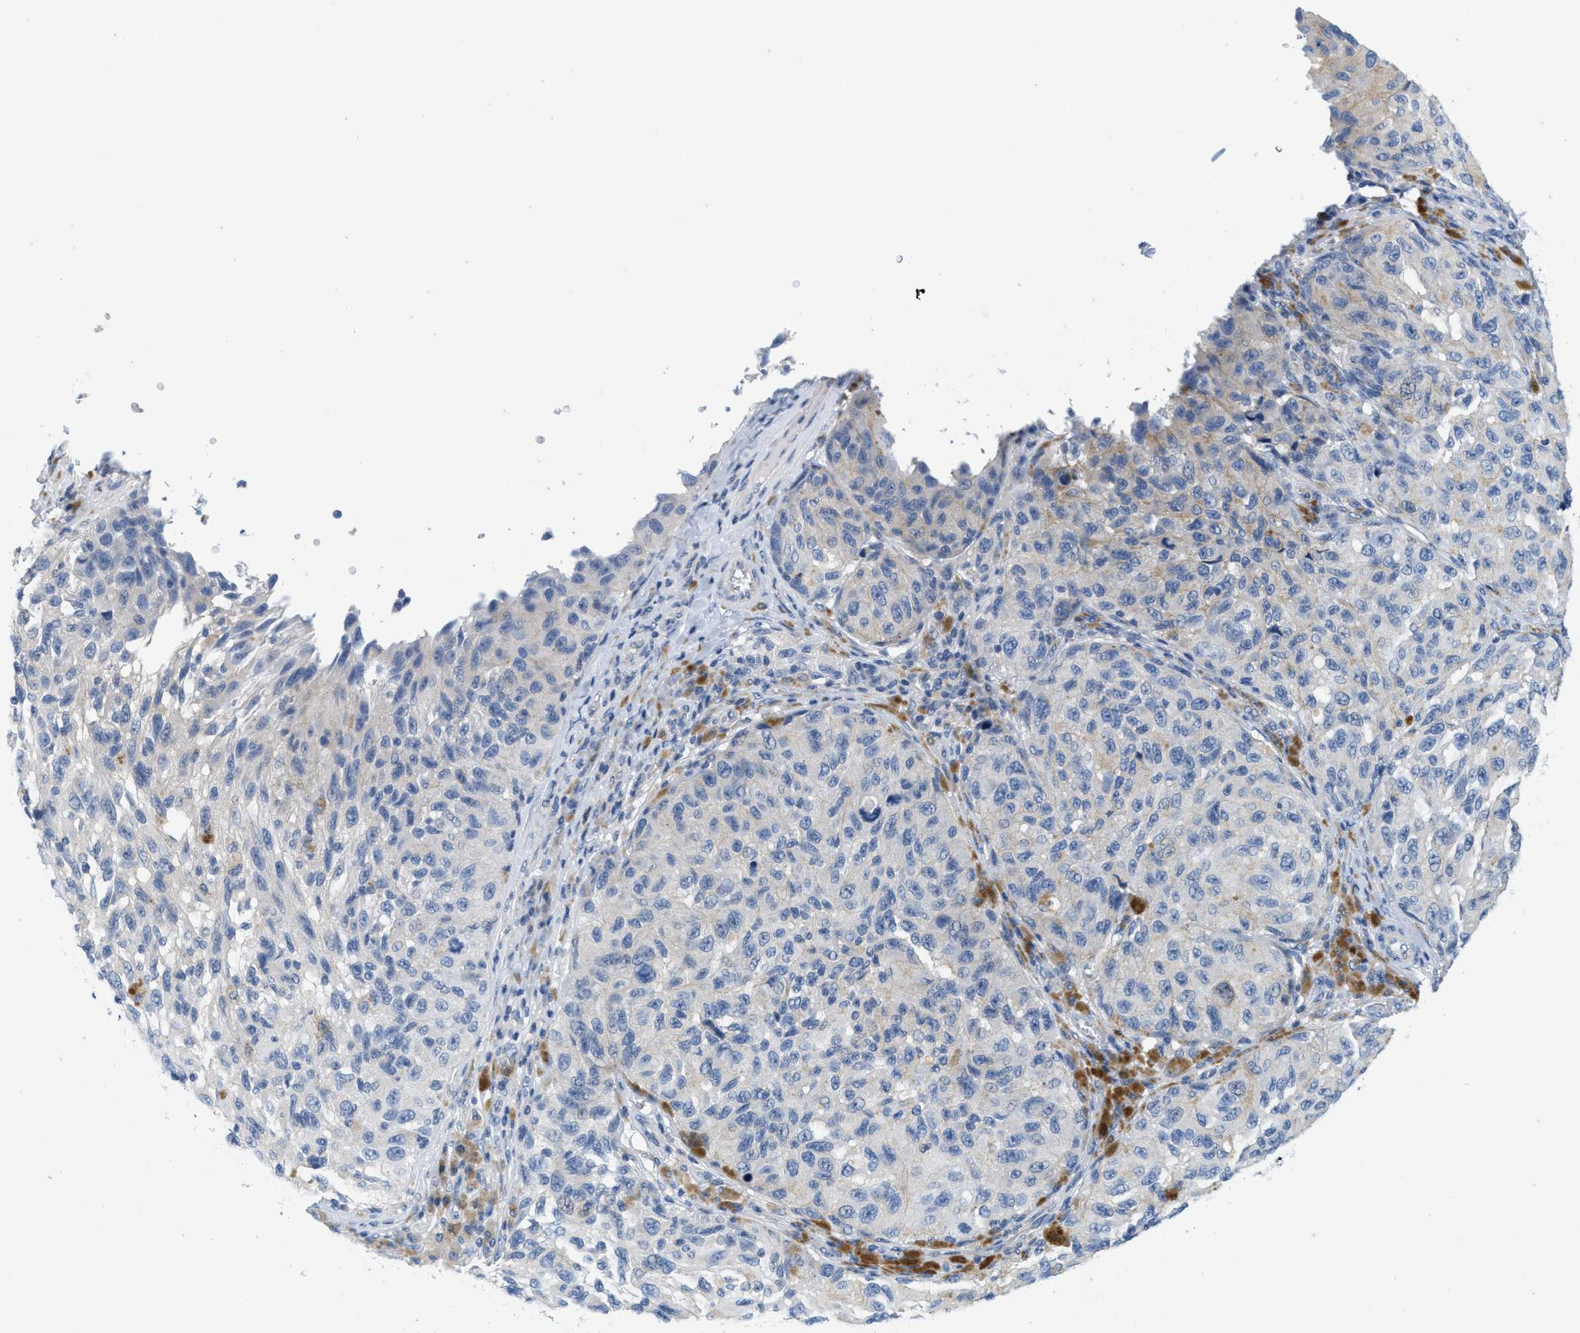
{"staining": {"intensity": "negative", "quantity": "none", "location": "none"}, "tissue": "melanoma", "cell_type": "Tumor cells", "image_type": "cancer", "snomed": [{"axis": "morphology", "description": "Malignant melanoma, NOS"}, {"axis": "topography", "description": "Skin"}], "caption": "This photomicrograph is of melanoma stained with IHC to label a protein in brown with the nuclei are counter-stained blue. There is no expression in tumor cells.", "gene": "ABCB11", "patient": {"sex": "female", "age": 73}}